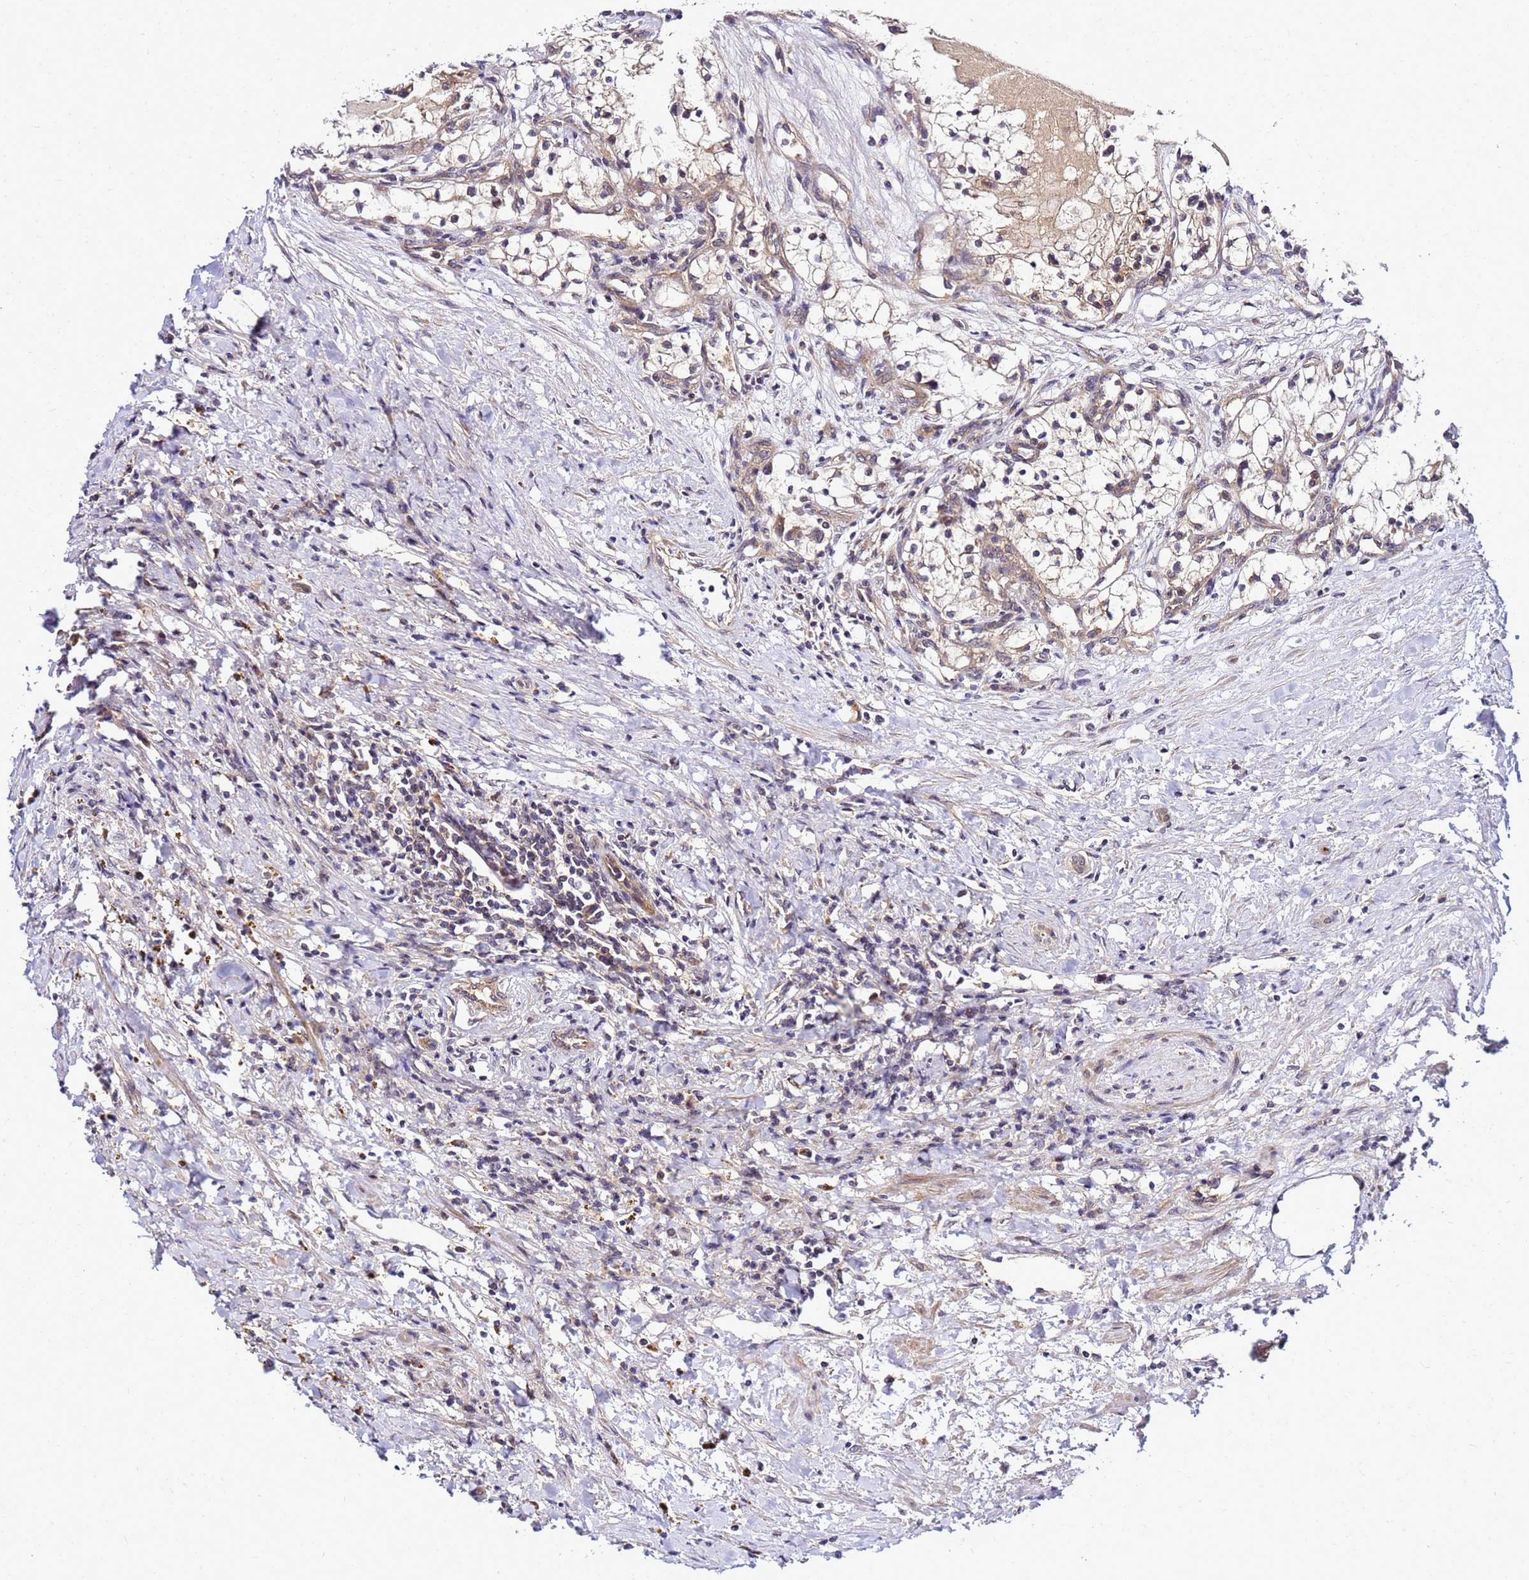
{"staining": {"intensity": "weak", "quantity": "<25%", "location": "cytoplasmic/membranous"}, "tissue": "renal cancer", "cell_type": "Tumor cells", "image_type": "cancer", "snomed": [{"axis": "morphology", "description": "Normal tissue, NOS"}, {"axis": "morphology", "description": "Adenocarcinoma, NOS"}, {"axis": "topography", "description": "Kidney"}], "caption": "IHC micrograph of adenocarcinoma (renal) stained for a protein (brown), which demonstrates no expression in tumor cells.", "gene": "SAT1", "patient": {"sex": "male", "age": 68}}